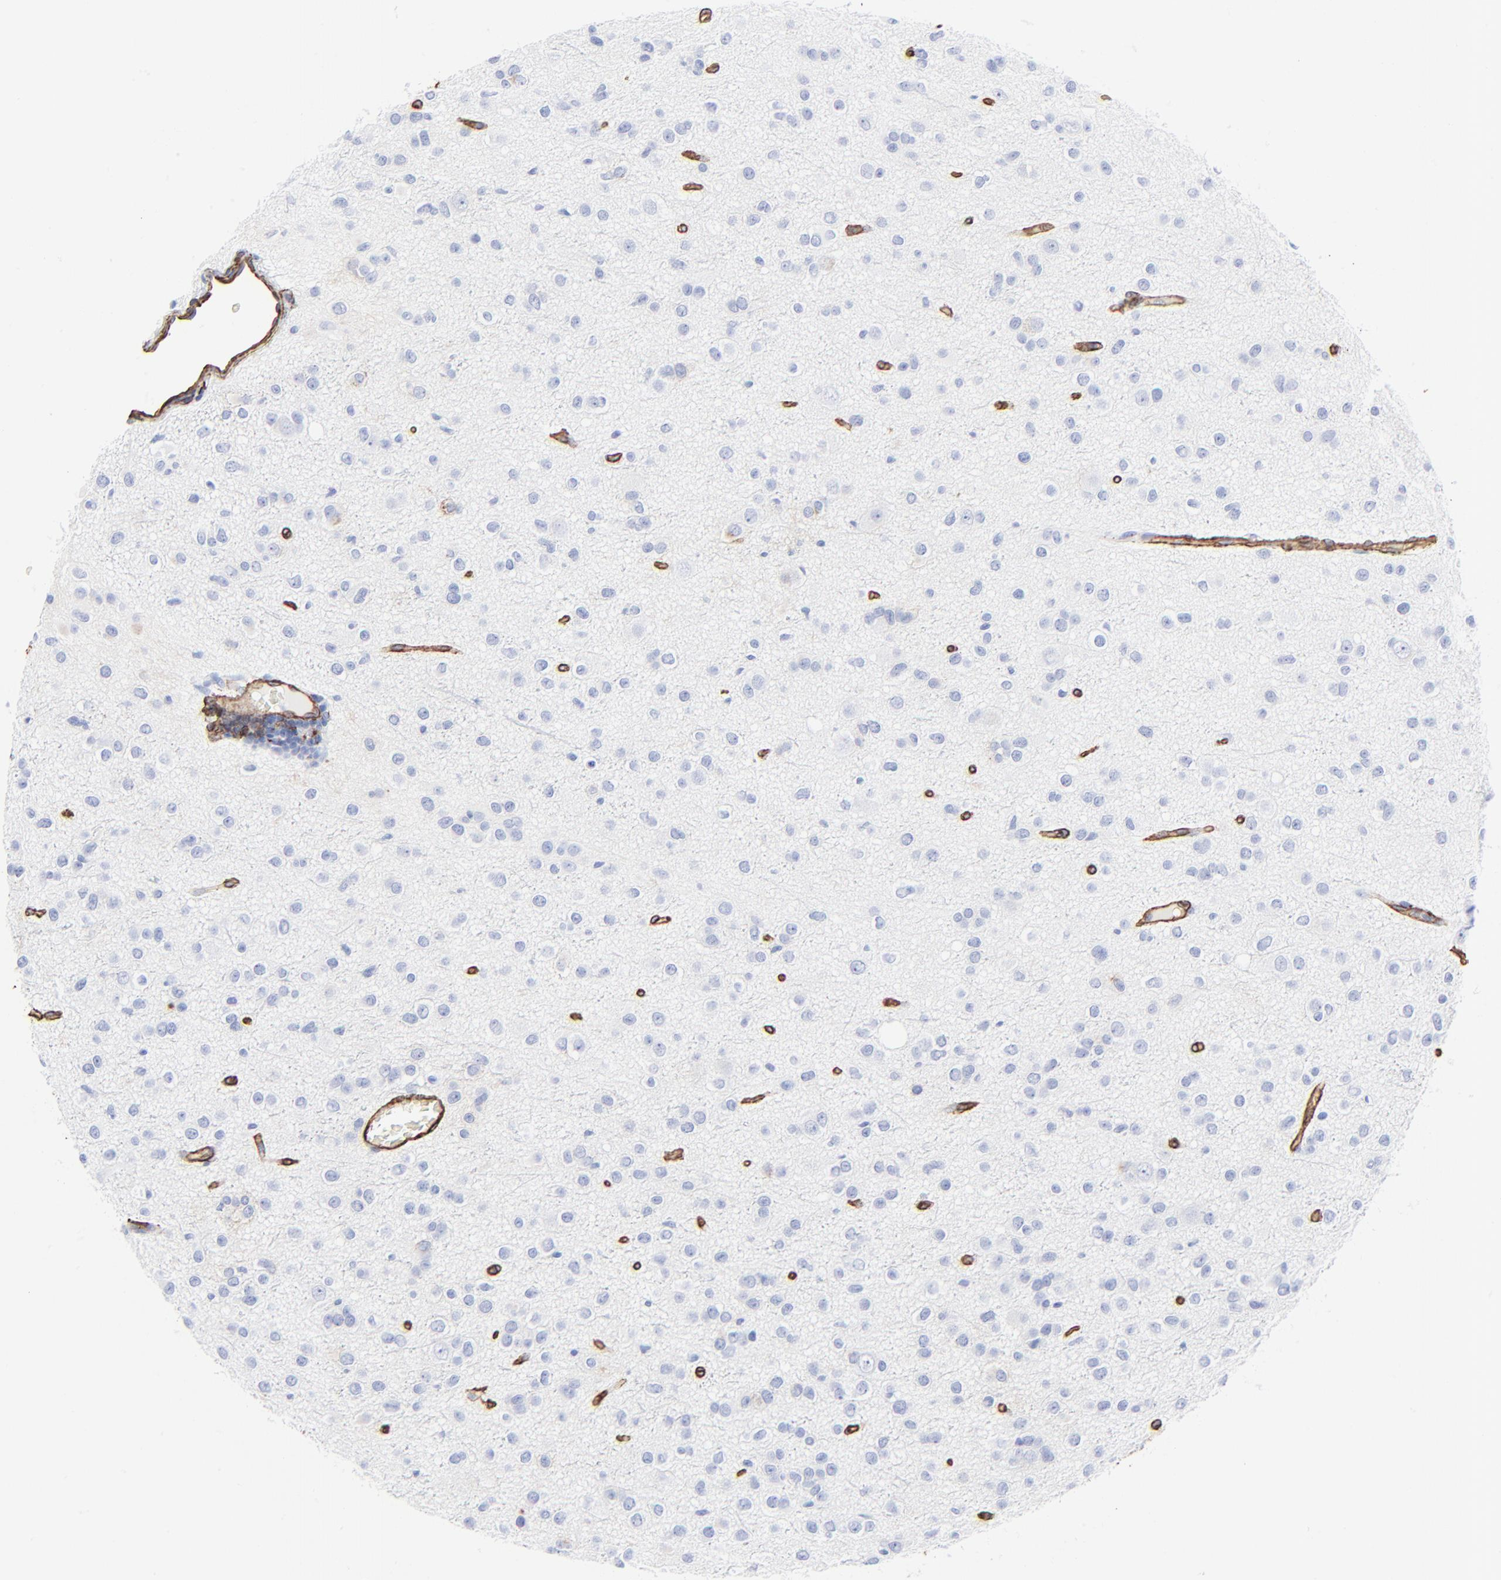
{"staining": {"intensity": "negative", "quantity": "none", "location": "none"}, "tissue": "glioma", "cell_type": "Tumor cells", "image_type": "cancer", "snomed": [{"axis": "morphology", "description": "Glioma, malignant, Low grade"}, {"axis": "topography", "description": "Brain"}], "caption": "Tumor cells show no significant positivity in glioma. Nuclei are stained in blue.", "gene": "CAV1", "patient": {"sex": "male", "age": 42}}